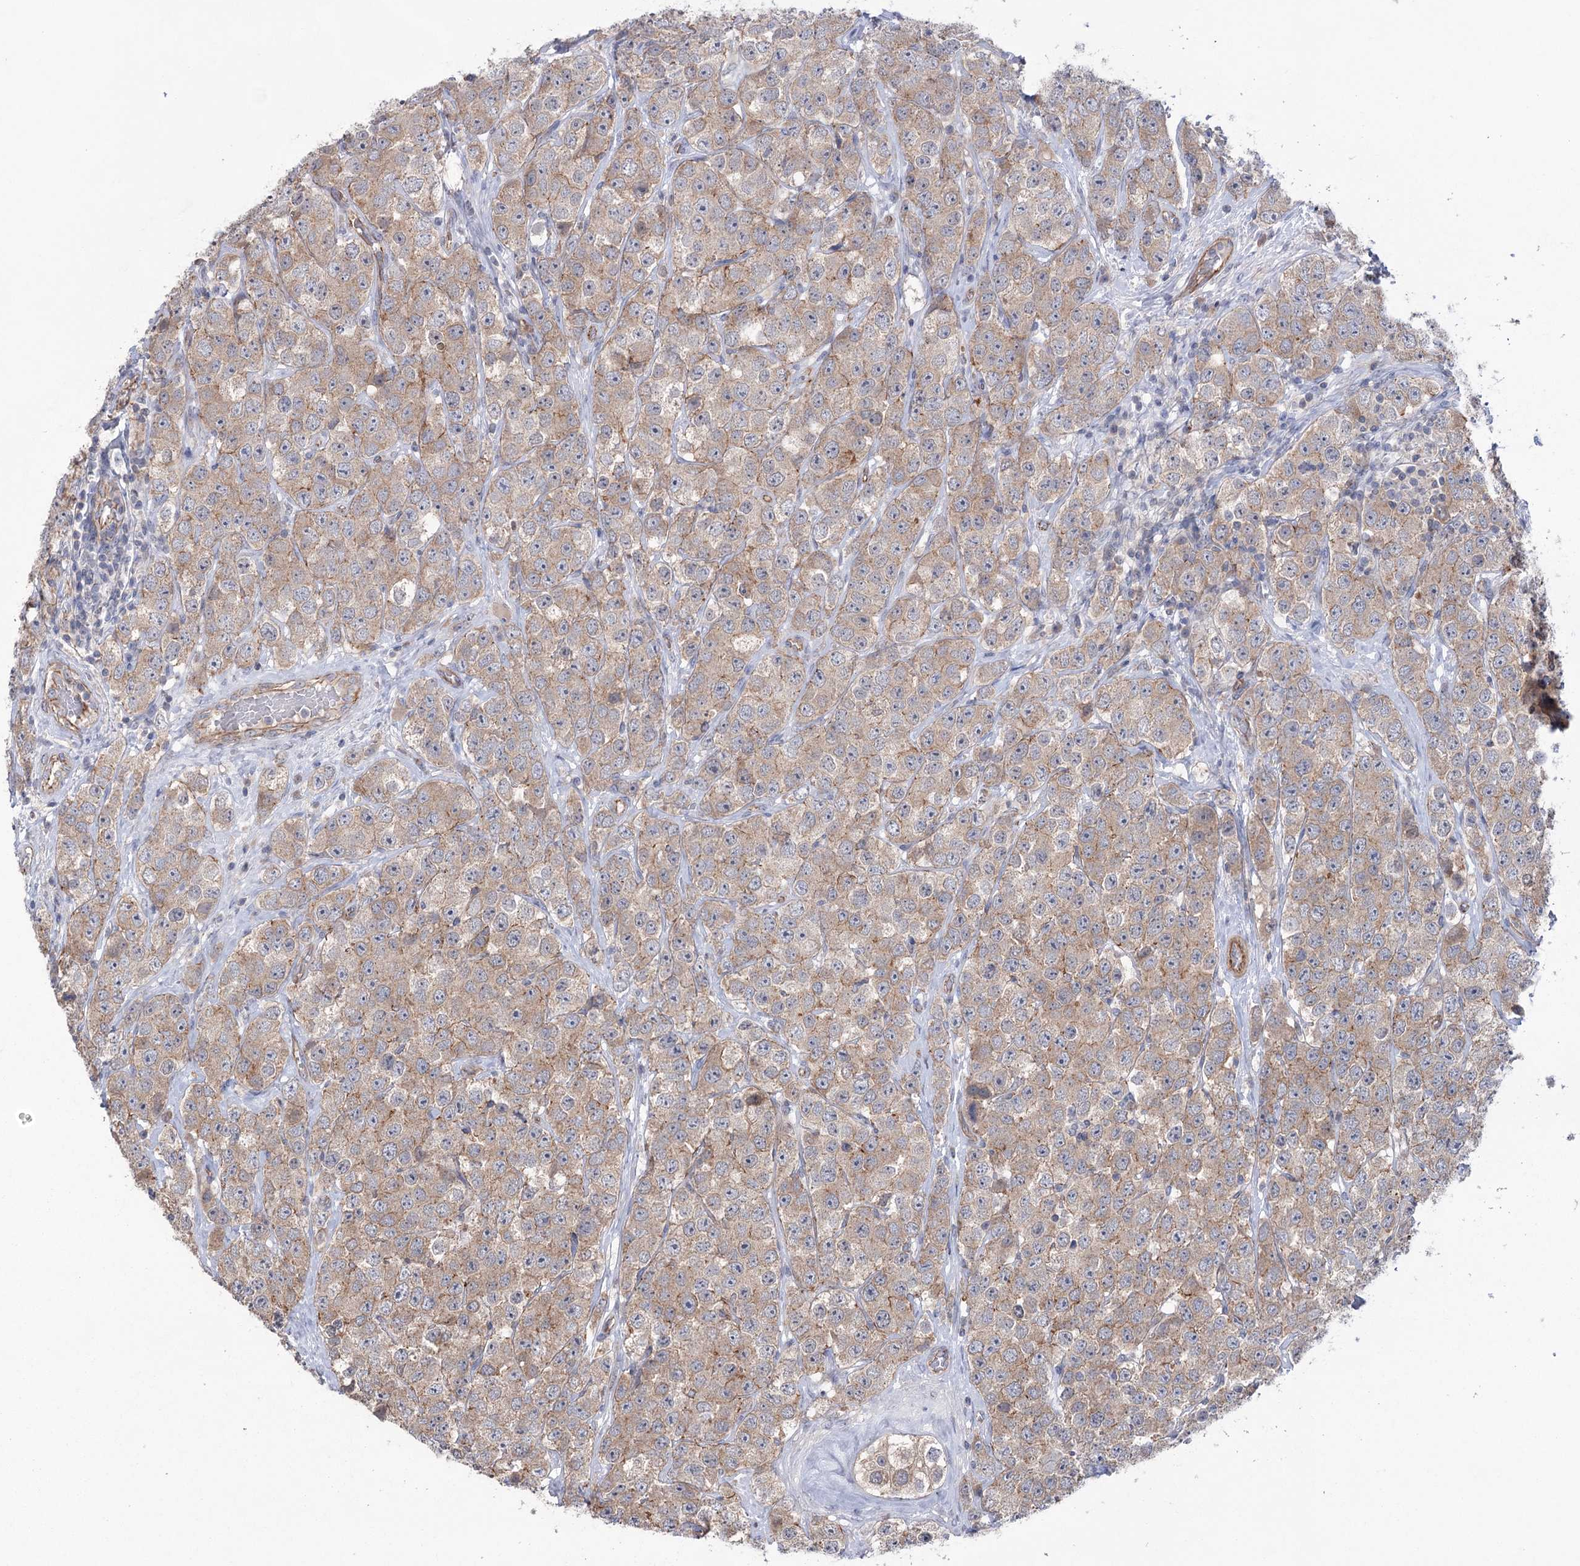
{"staining": {"intensity": "weak", "quantity": "25%-75%", "location": "cytoplasmic/membranous"}, "tissue": "testis cancer", "cell_type": "Tumor cells", "image_type": "cancer", "snomed": [{"axis": "morphology", "description": "Seminoma, NOS"}, {"axis": "topography", "description": "Testis"}], "caption": "Immunohistochemistry staining of seminoma (testis), which exhibits low levels of weak cytoplasmic/membranous staining in about 25%-75% of tumor cells indicating weak cytoplasmic/membranous protein positivity. The staining was performed using DAB (brown) for protein detection and nuclei were counterstained in hematoxylin (blue).", "gene": "TRIM71", "patient": {"sex": "male", "age": 28}}